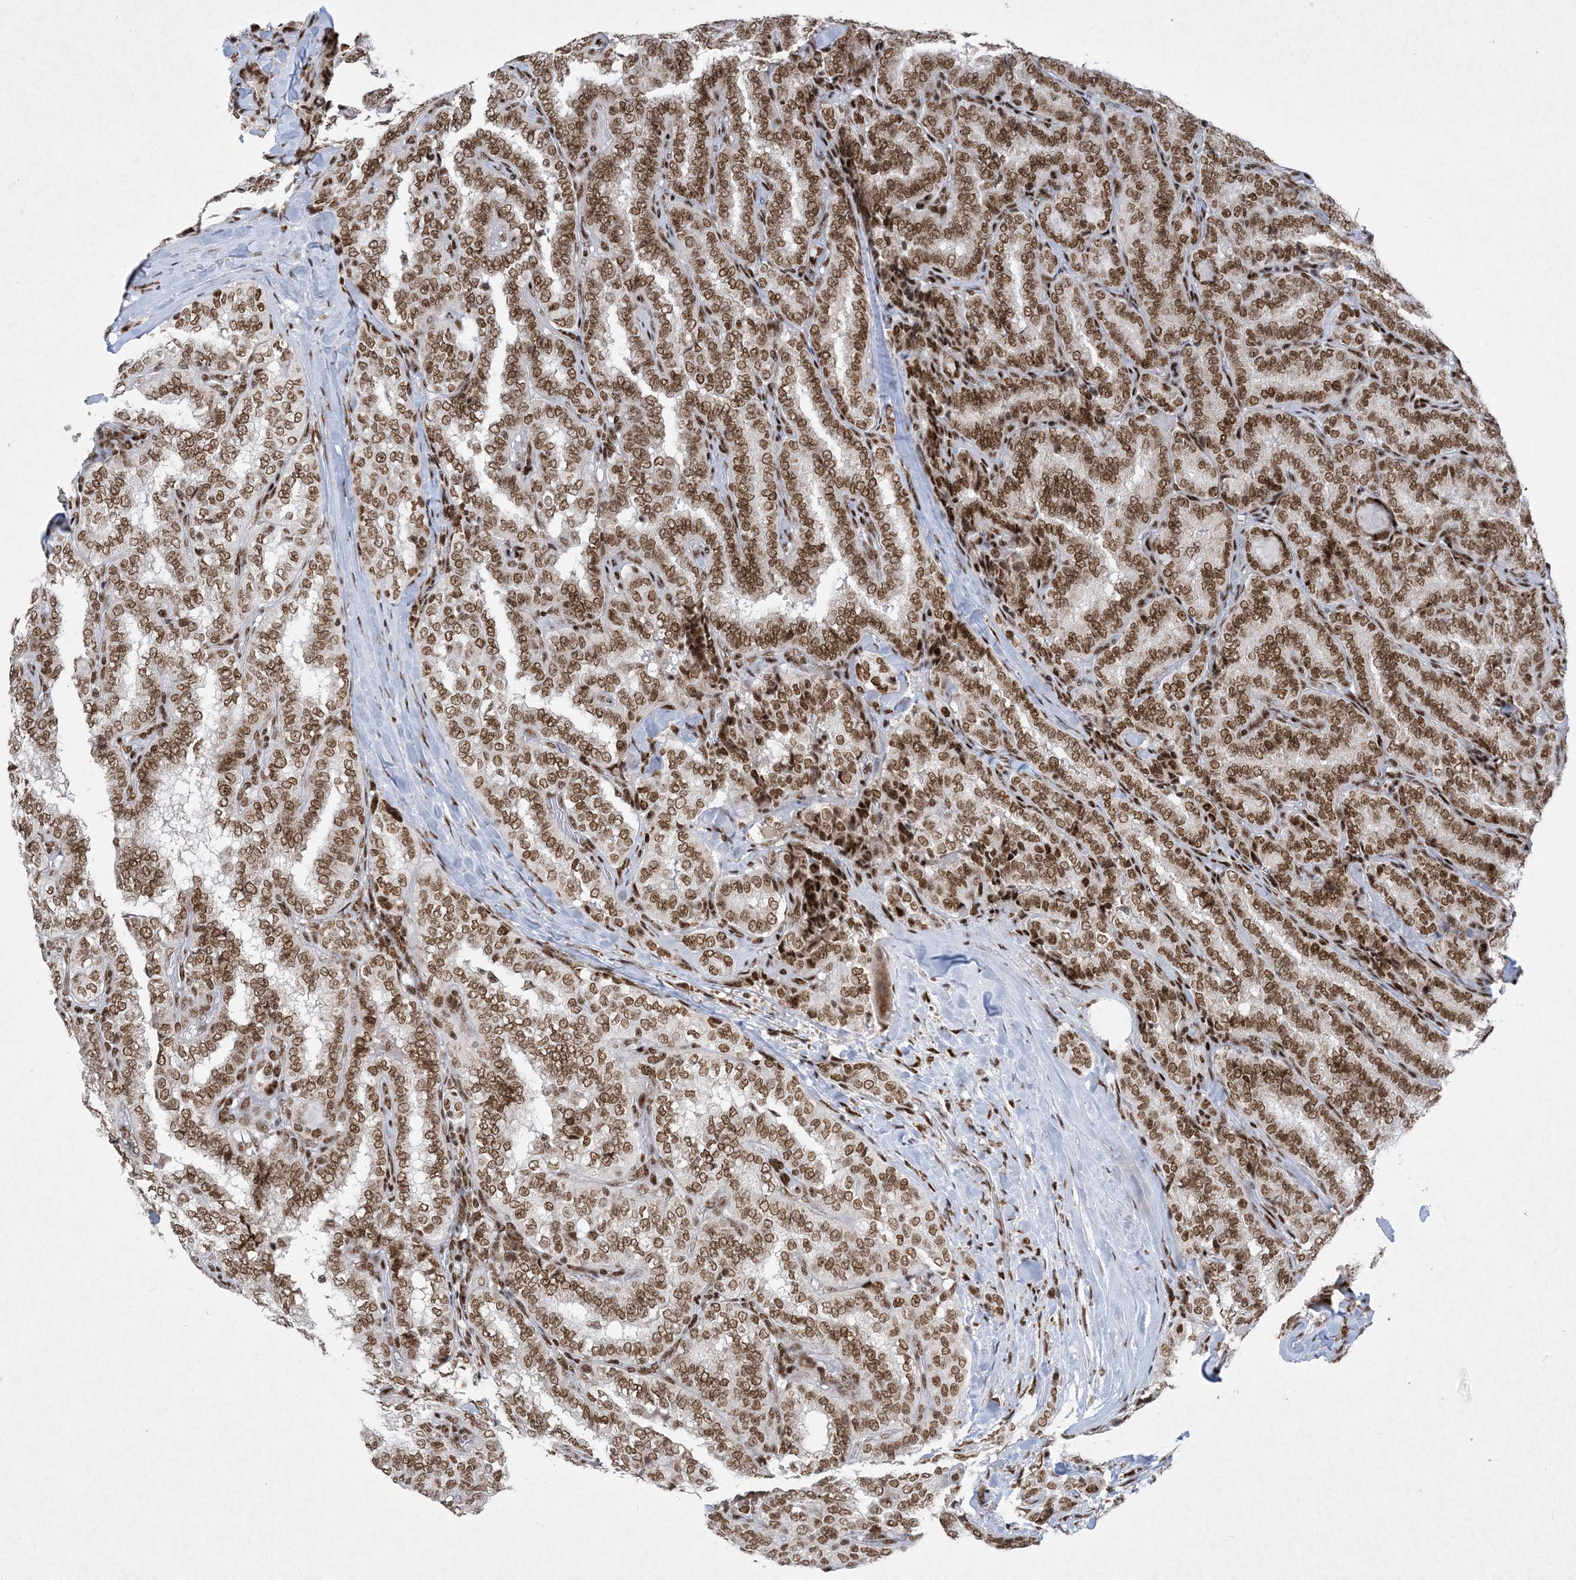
{"staining": {"intensity": "strong", "quantity": ">75%", "location": "nuclear"}, "tissue": "thyroid cancer", "cell_type": "Tumor cells", "image_type": "cancer", "snomed": [{"axis": "morphology", "description": "Normal tissue, NOS"}, {"axis": "morphology", "description": "Papillary adenocarcinoma, NOS"}, {"axis": "topography", "description": "Thyroid gland"}], "caption": "High-magnification brightfield microscopy of papillary adenocarcinoma (thyroid) stained with DAB (3,3'-diaminobenzidine) (brown) and counterstained with hematoxylin (blue). tumor cells exhibit strong nuclear positivity is identified in about>75% of cells. (DAB IHC with brightfield microscopy, high magnification).", "gene": "PKNOX2", "patient": {"sex": "female", "age": 30}}